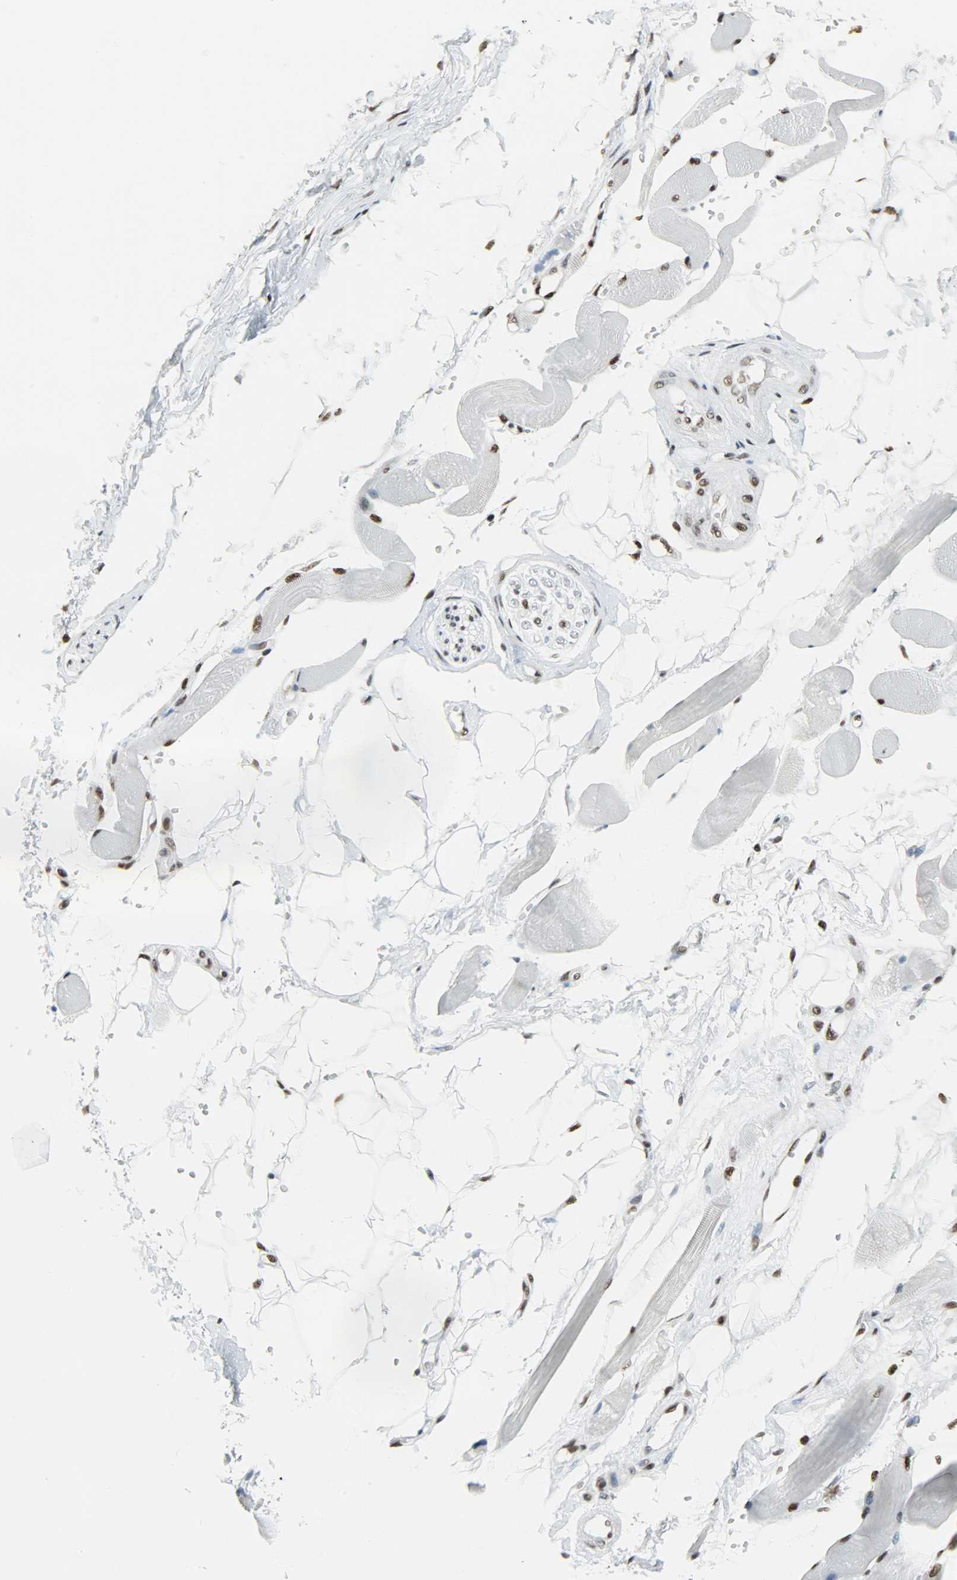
{"staining": {"intensity": "strong", "quantity": ">75%", "location": "nuclear"}, "tissue": "skeletal muscle", "cell_type": "Myocytes", "image_type": "normal", "snomed": [{"axis": "morphology", "description": "Normal tissue, NOS"}, {"axis": "topography", "description": "Skeletal muscle"}, {"axis": "topography", "description": "Peripheral nerve tissue"}], "caption": "A high amount of strong nuclear staining is identified in about >75% of myocytes in benign skeletal muscle. (Brightfield microscopy of DAB IHC at high magnification).", "gene": "SNRPA", "patient": {"sex": "female", "age": 84}}